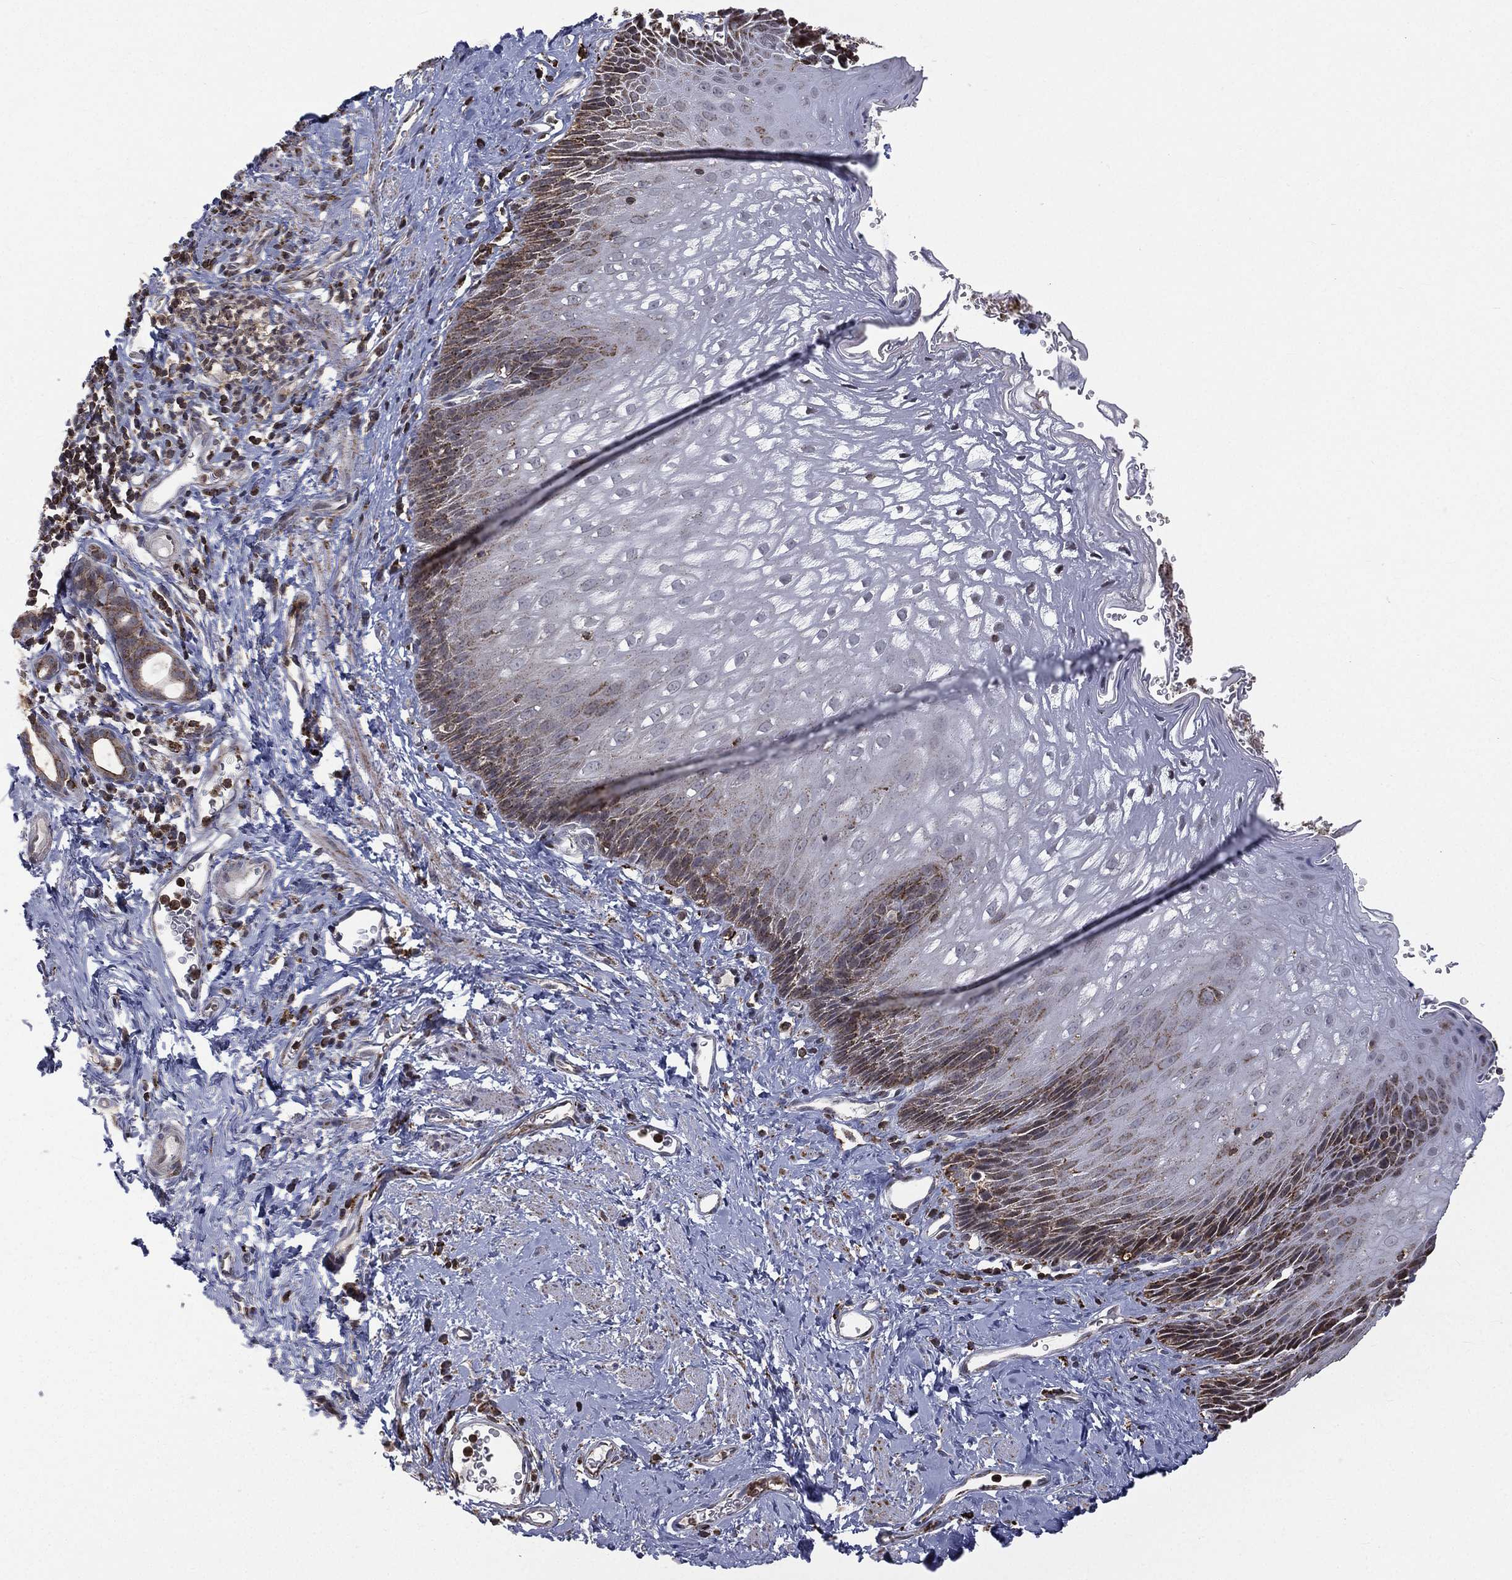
{"staining": {"intensity": "strong", "quantity": "<25%", "location": "cytoplasmic/membranous"}, "tissue": "esophagus", "cell_type": "Squamous epithelial cells", "image_type": "normal", "snomed": [{"axis": "morphology", "description": "Normal tissue, NOS"}, {"axis": "topography", "description": "Esophagus"}], "caption": "Esophagus stained with a brown dye shows strong cytoplasmic/membranous positive positivity in about <25% of squamous epithelial cells.", "gene": "RIN3", "patient": {"sex": "male", "age": 64}}